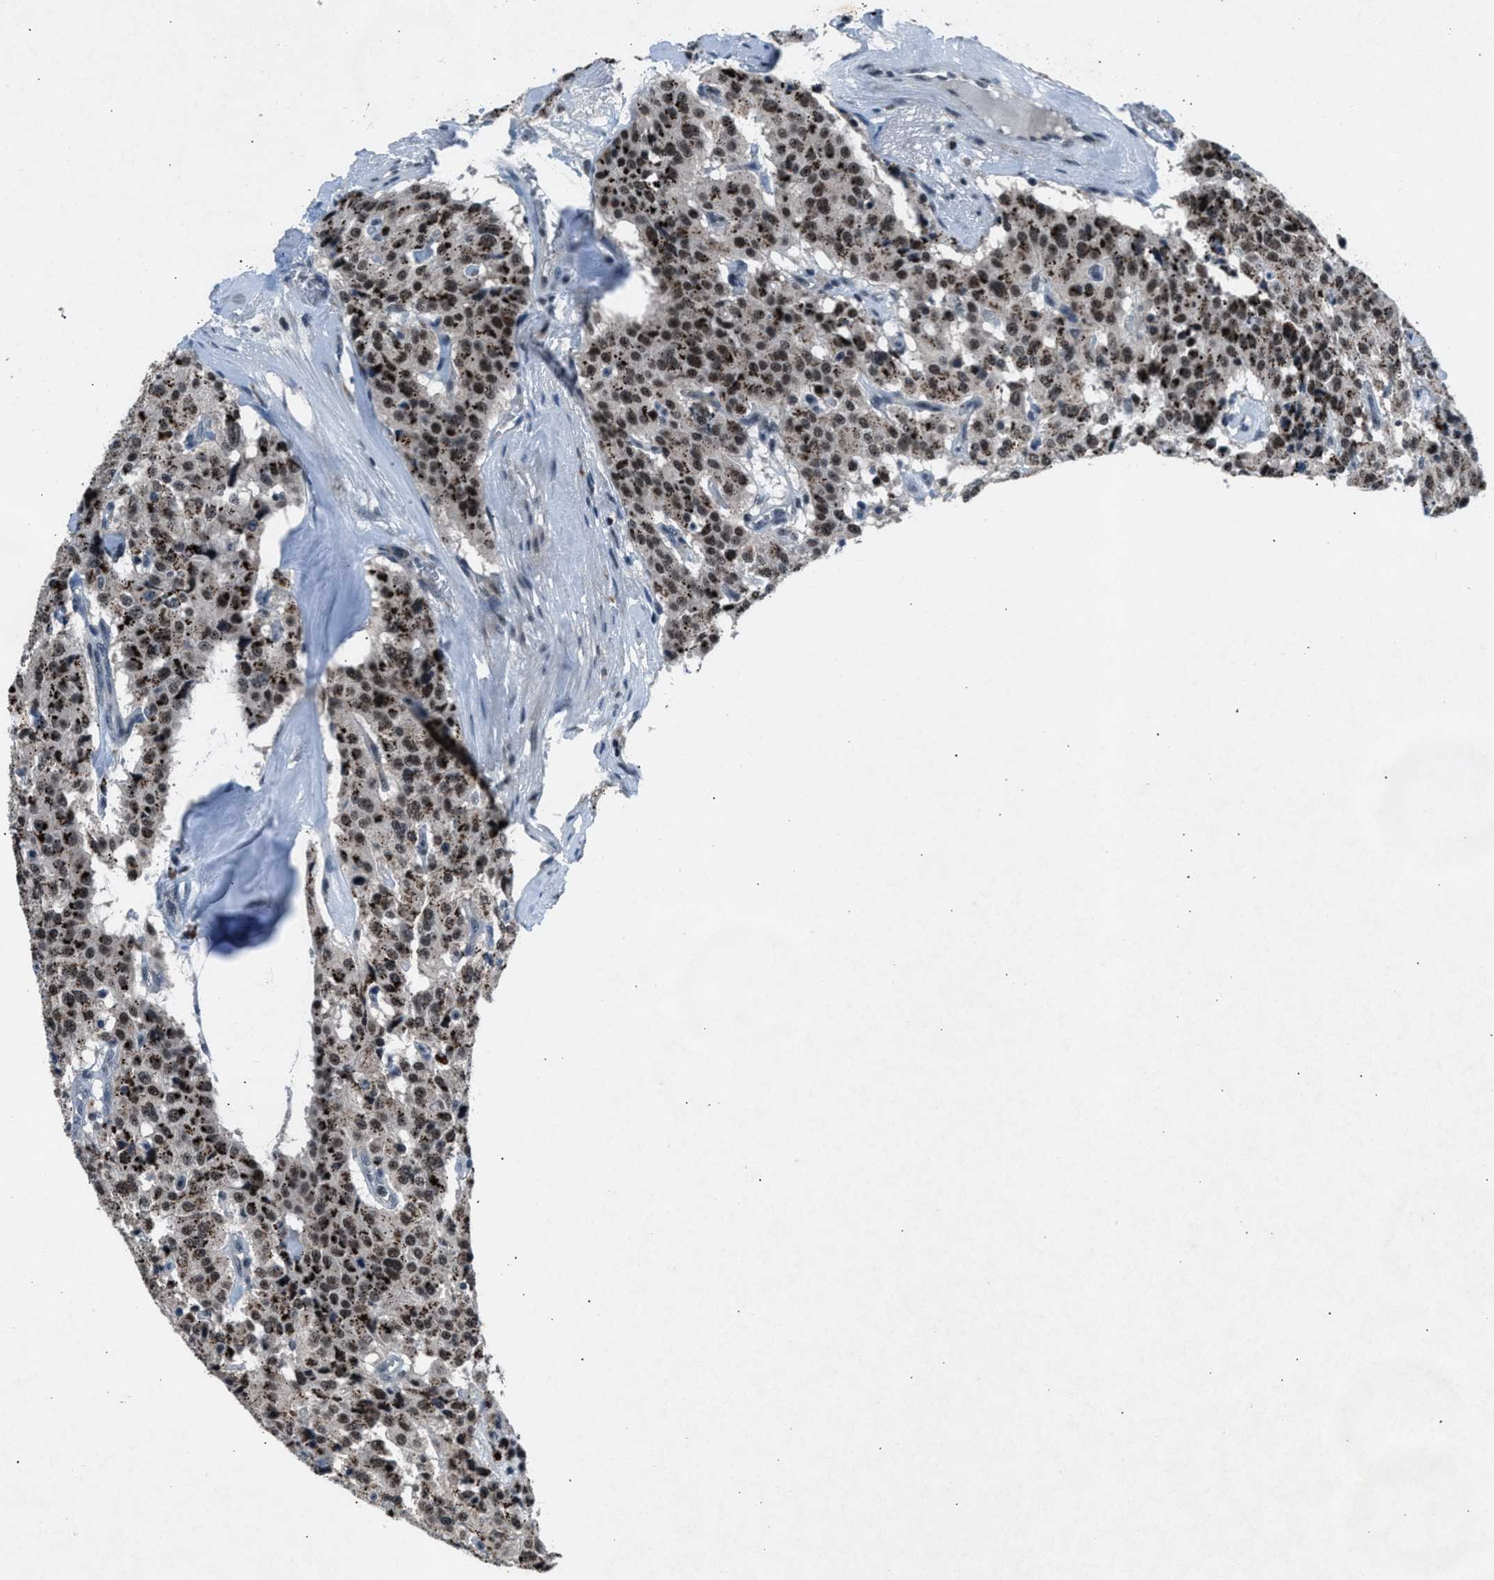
{"staining": {"intensity": "moderate", "quantity": ">75%", "location": "nuclear"}, "tissue": "carcinoid", "cell_type": "Tumor cells", "image_type": "cancer", "snomed": [{"axis": "morphology", "description": "Carcinoid, malignant, NOS"}, {"axis": "topography", "description": "Lung"}], "caption": "Carcinoid stained with immunohistochemistry (IHC) reveals moderate nuclear positivity in about >75% of tumor cells. (IHC, brightfield microscopy, high magnification).", "gene": "ADCY1", "patient": {"sex": "male", "age": 30}}